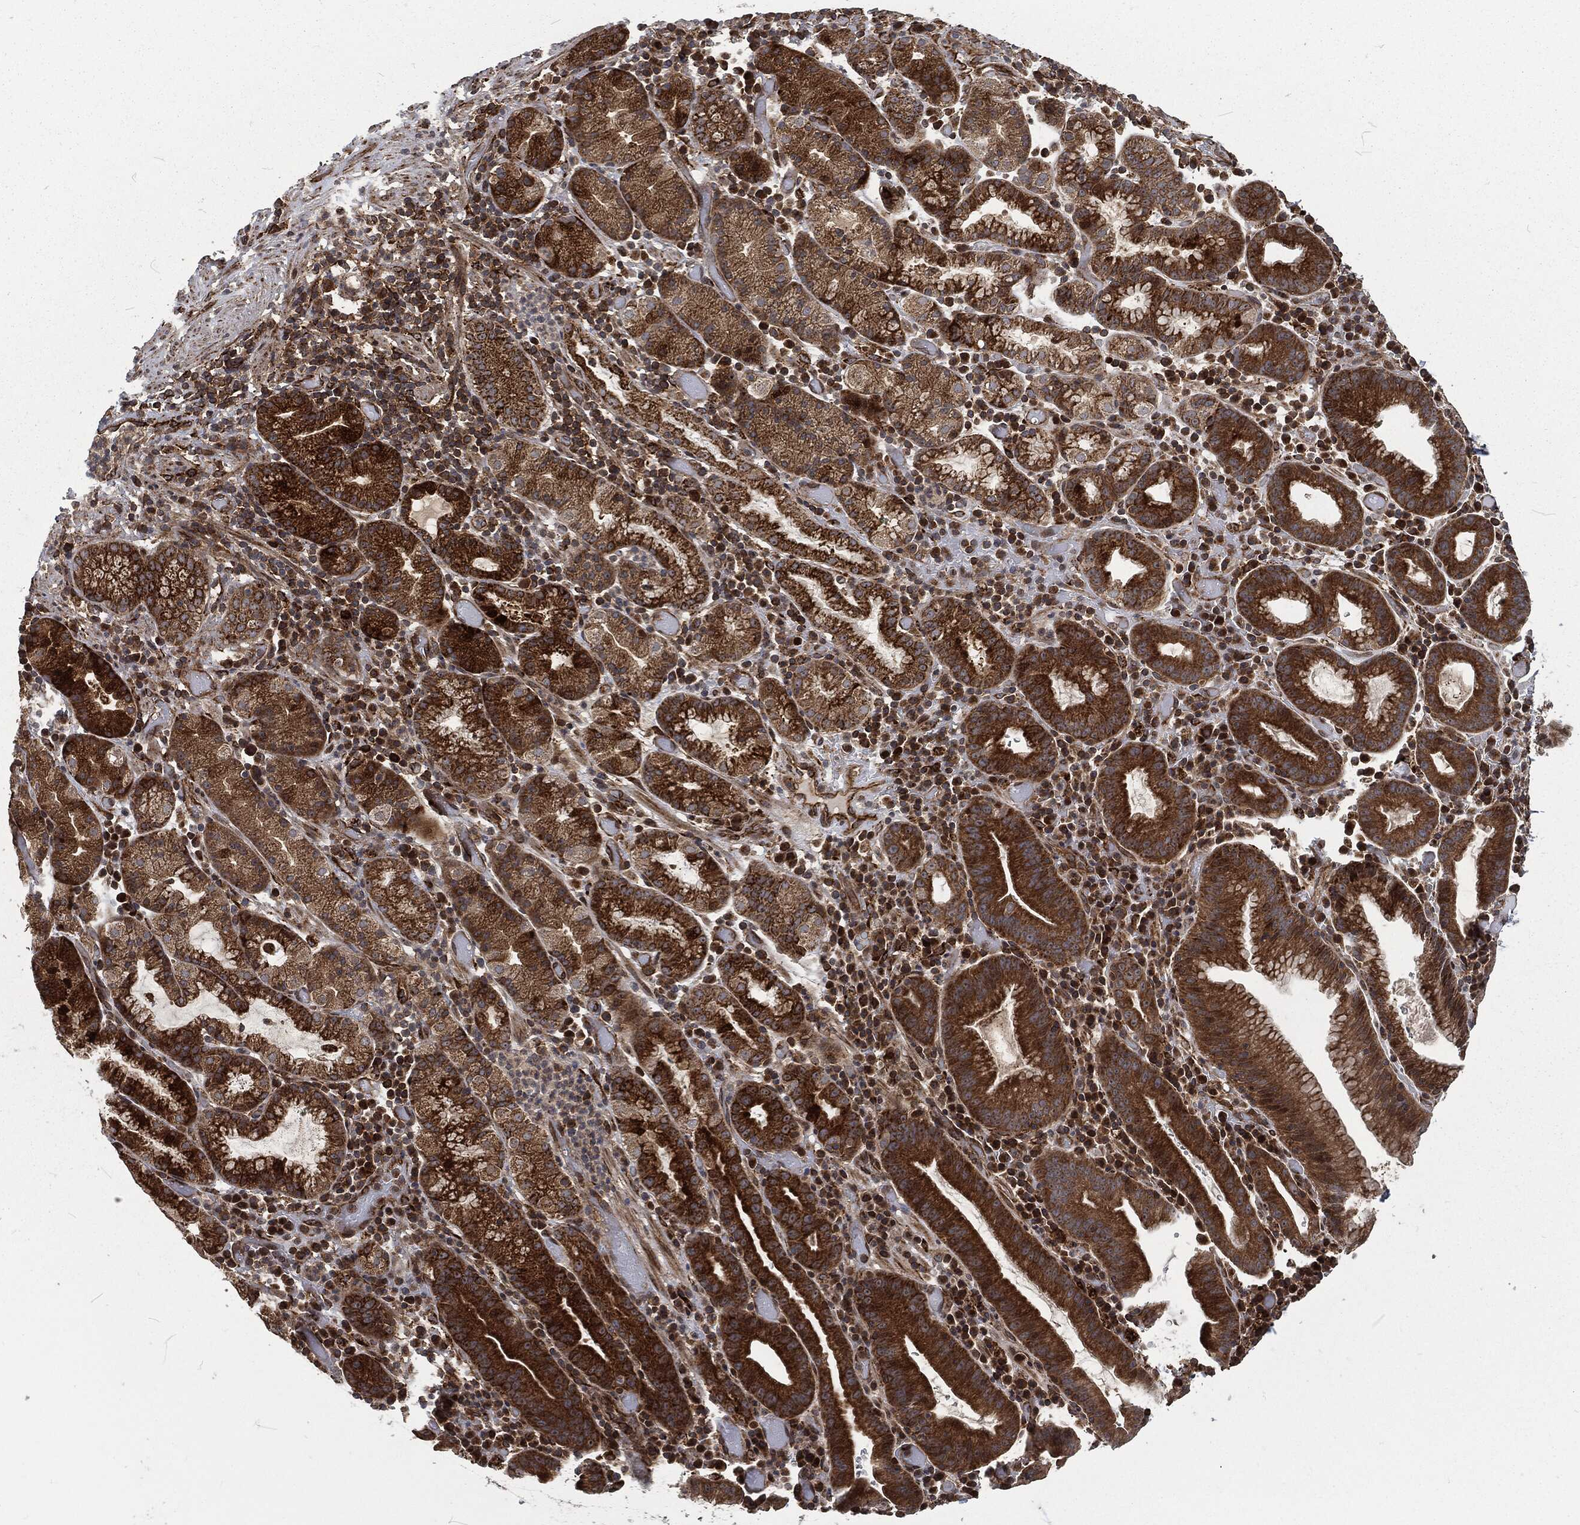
{"staining": {"intensity": "strong", "quantity": ">75%", "location": "cytoplasmic/membranous"}, "tissue": "stomach cancer", "cell_type": "Tumor cells", "image_type": "cancer", "snomed": [{"axis": "morphology", "description": "Adenocarcinoma, NOS"}, {"axis": "topography", "description": "Stomach"}], "caption": "Stomach adenocarcinoma stained with a protein marker displays strong staining in tumor cells.", "gene": "RFTN1", "patient": {"sex": "male", "age": 79}}